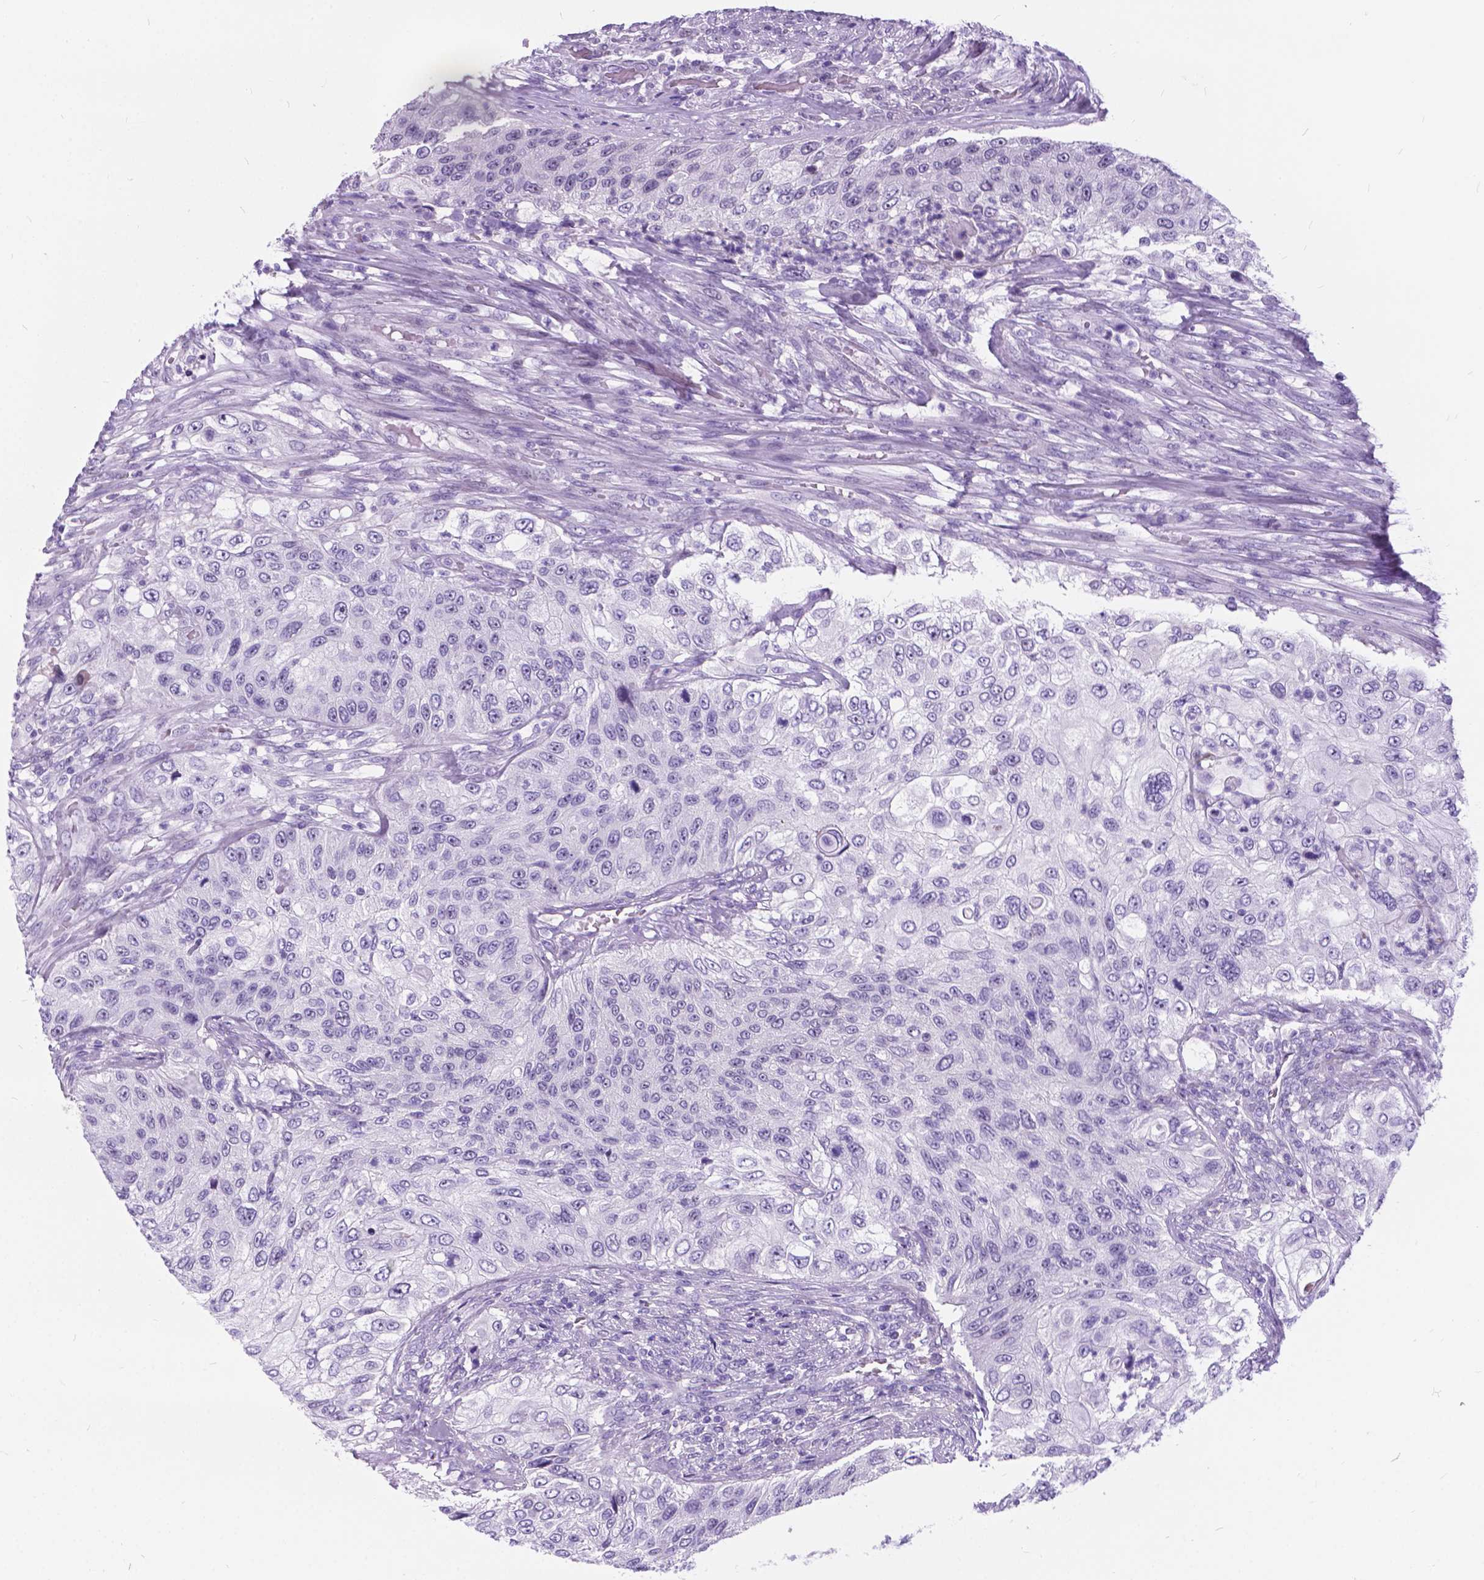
{"staining": {"intensity": "negative", "quantity": "none", "location": "none"}, "tissue": "urothelial cancer", "cell_type": "Tumor cells", "image_type": "cancer", "snomed": [{"axis": "morphology", "description": "Urothelial carcinoma, High grade"}, {"axis": "topography", "description": "Urinary bladder"}], "caption": "There is no significant staining in tumor cells of urothelial cancer. (Brightfield microscopy of DAB (3,3'-diaminobenzidine) immunohistochemistry at high magnification).", "gene": "BSND", "patient": {"sex": "female", "age": 60}}